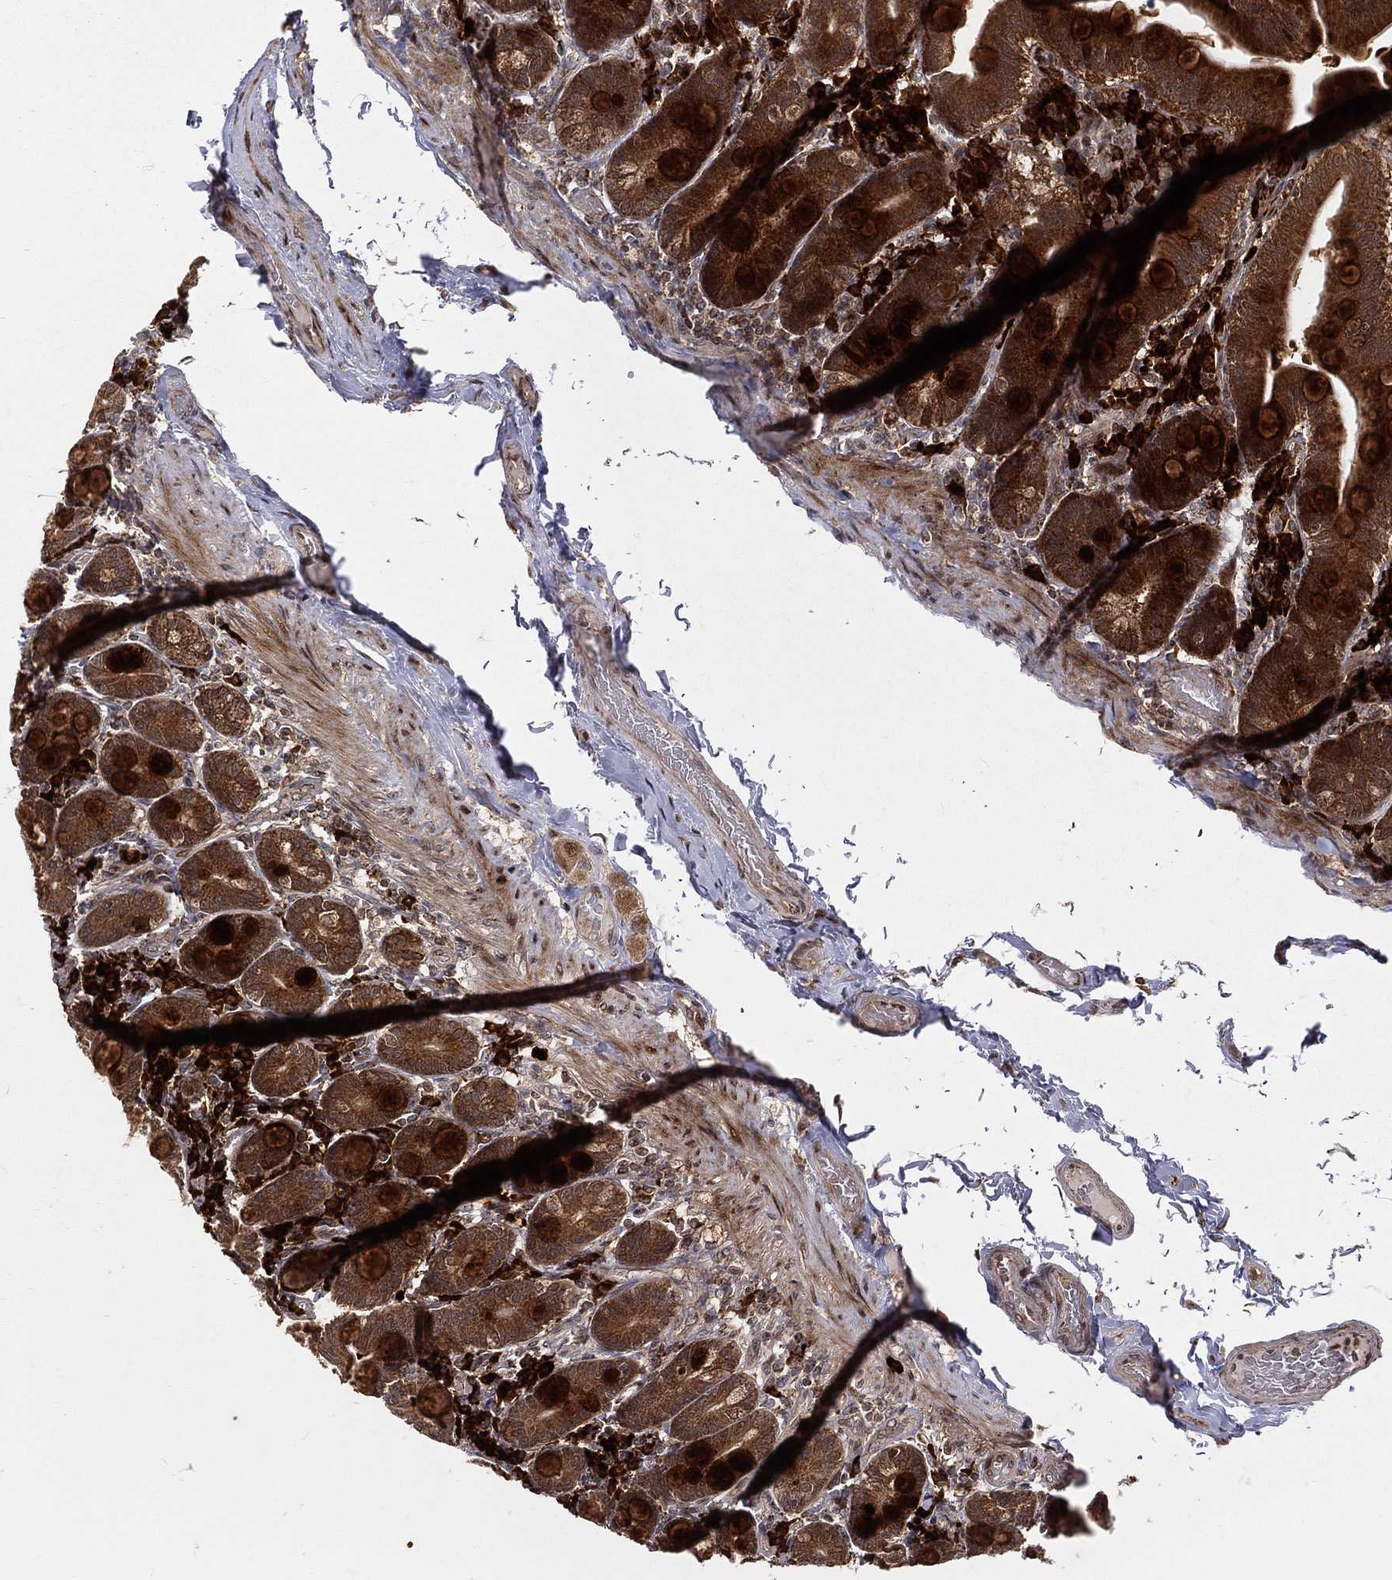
{"staining": {"intensity": "strong", "quantity": "25%-75%", "location": "cytoplasmic/membranous"}, "tissue": "small intestine", "cell_type": "Glandular cells", "image_type": "normal", "snomed": [{"axis": "morphology", "description": "Normal tissue, NOS"}, {"axis": "topography", "description": "Small intestine"}], "caption": "Immunohistochemistry (IHC) of normal human small intestine exhibits high levels of strong cytoplasmic/membranous expression in about 25%-75% of glandular cells.", "gene": "MDM2", "patient": {"sex": "male", "age": 66}}